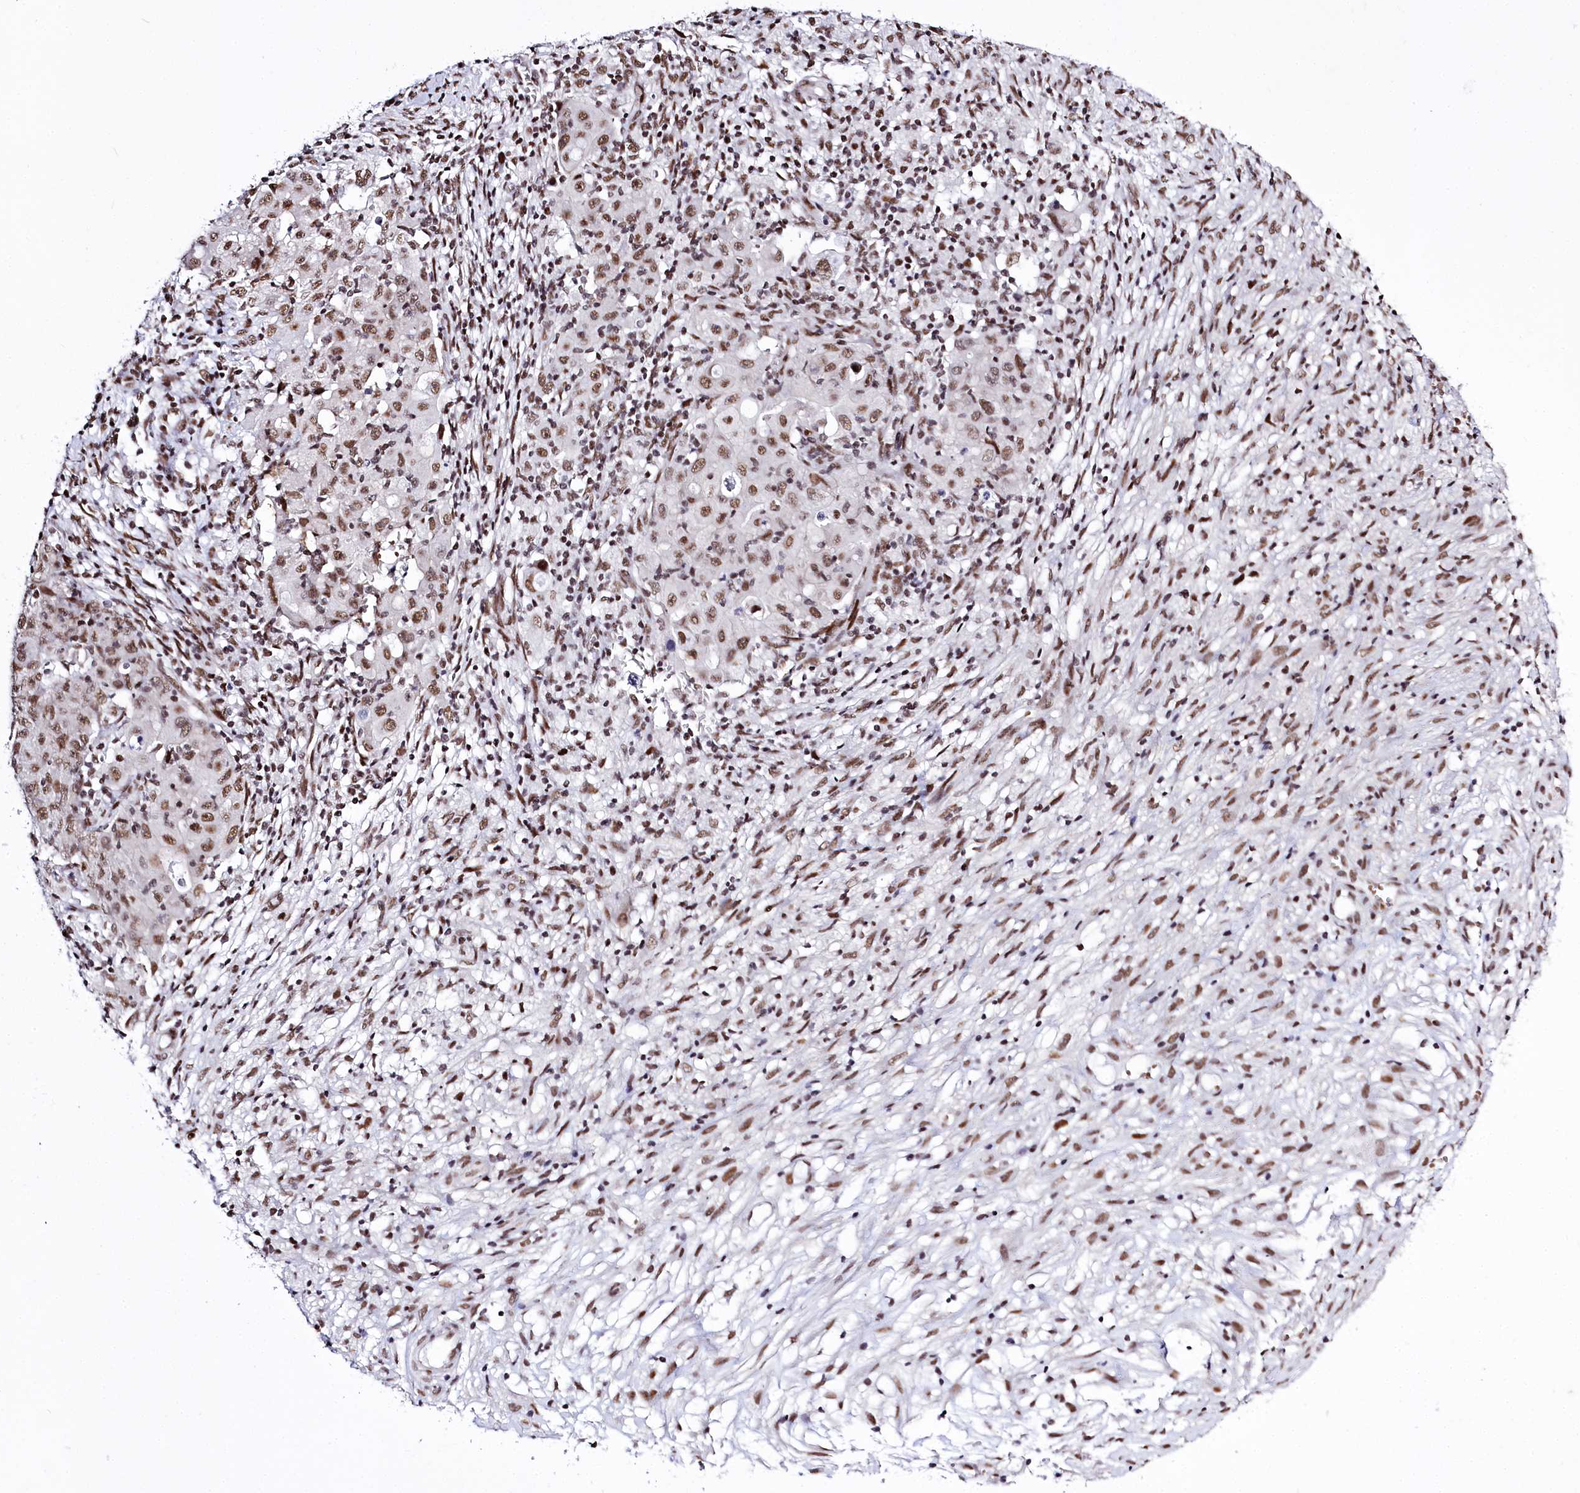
{"staining": {"intensity": "moderate", "quantity": ">75%", "location": "nuclear"}, "tissue": "ovarian cancer", "cell_type": "Tumor cells", "image_type": "cancer", "snomed": [{"axis": "morphology", "description": "Carcinoma, endometroid"}, {"axis": "topography", "description": "Ovary"}], "caption": "High-magnification brightfield microscopy of ovarian cancer stained with DAB (brown) and counterstained with hematoxylin (blue). tumor cells exhibit moderate nuclear expression is appreciated in approximately>75% of cells.", "gene": "POU4F3", "patient": {"sex": "female", "age": 42}}